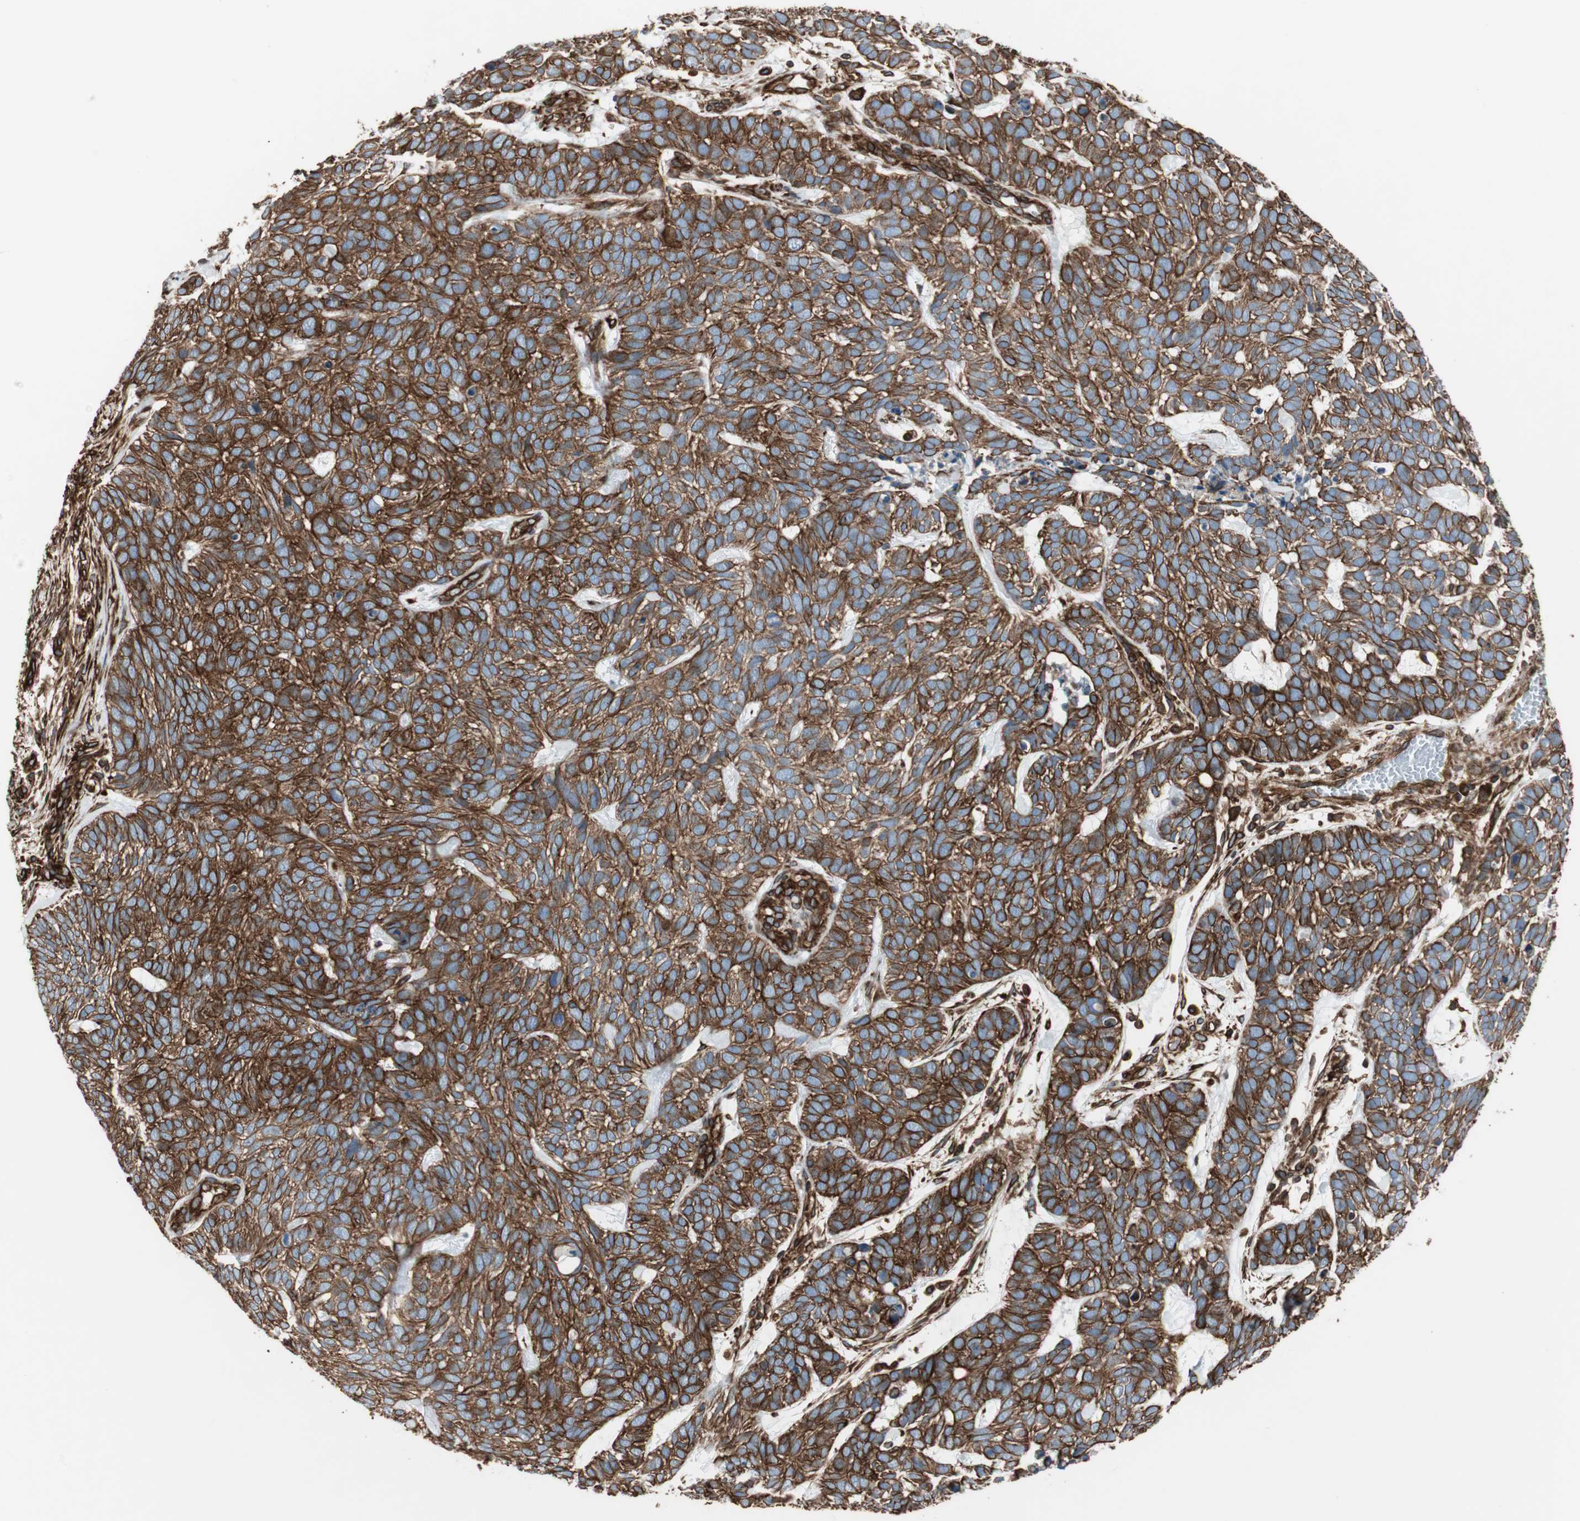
{"staining": {"intensity": "strong", "quantity": ">75%", "location": "cytoplasmic/membranous"}, "tissue": "skin cancer", "cell_type": "Tumor cells", "image_type": "cancer", "snomed": [{"axis": "morphology", "description": "Basal cell carcinoma"}, {"axis": "topography", "description": "Skin"}], "caption": "DAB immunohistochemical staining of skin basal cell carcinoma demonstrates strong cytoplasmic/membranous protein expression in approximately >75% of tumor cells.", "gene": "TCTA", "patient": {"sex": "male", "age": 87}}